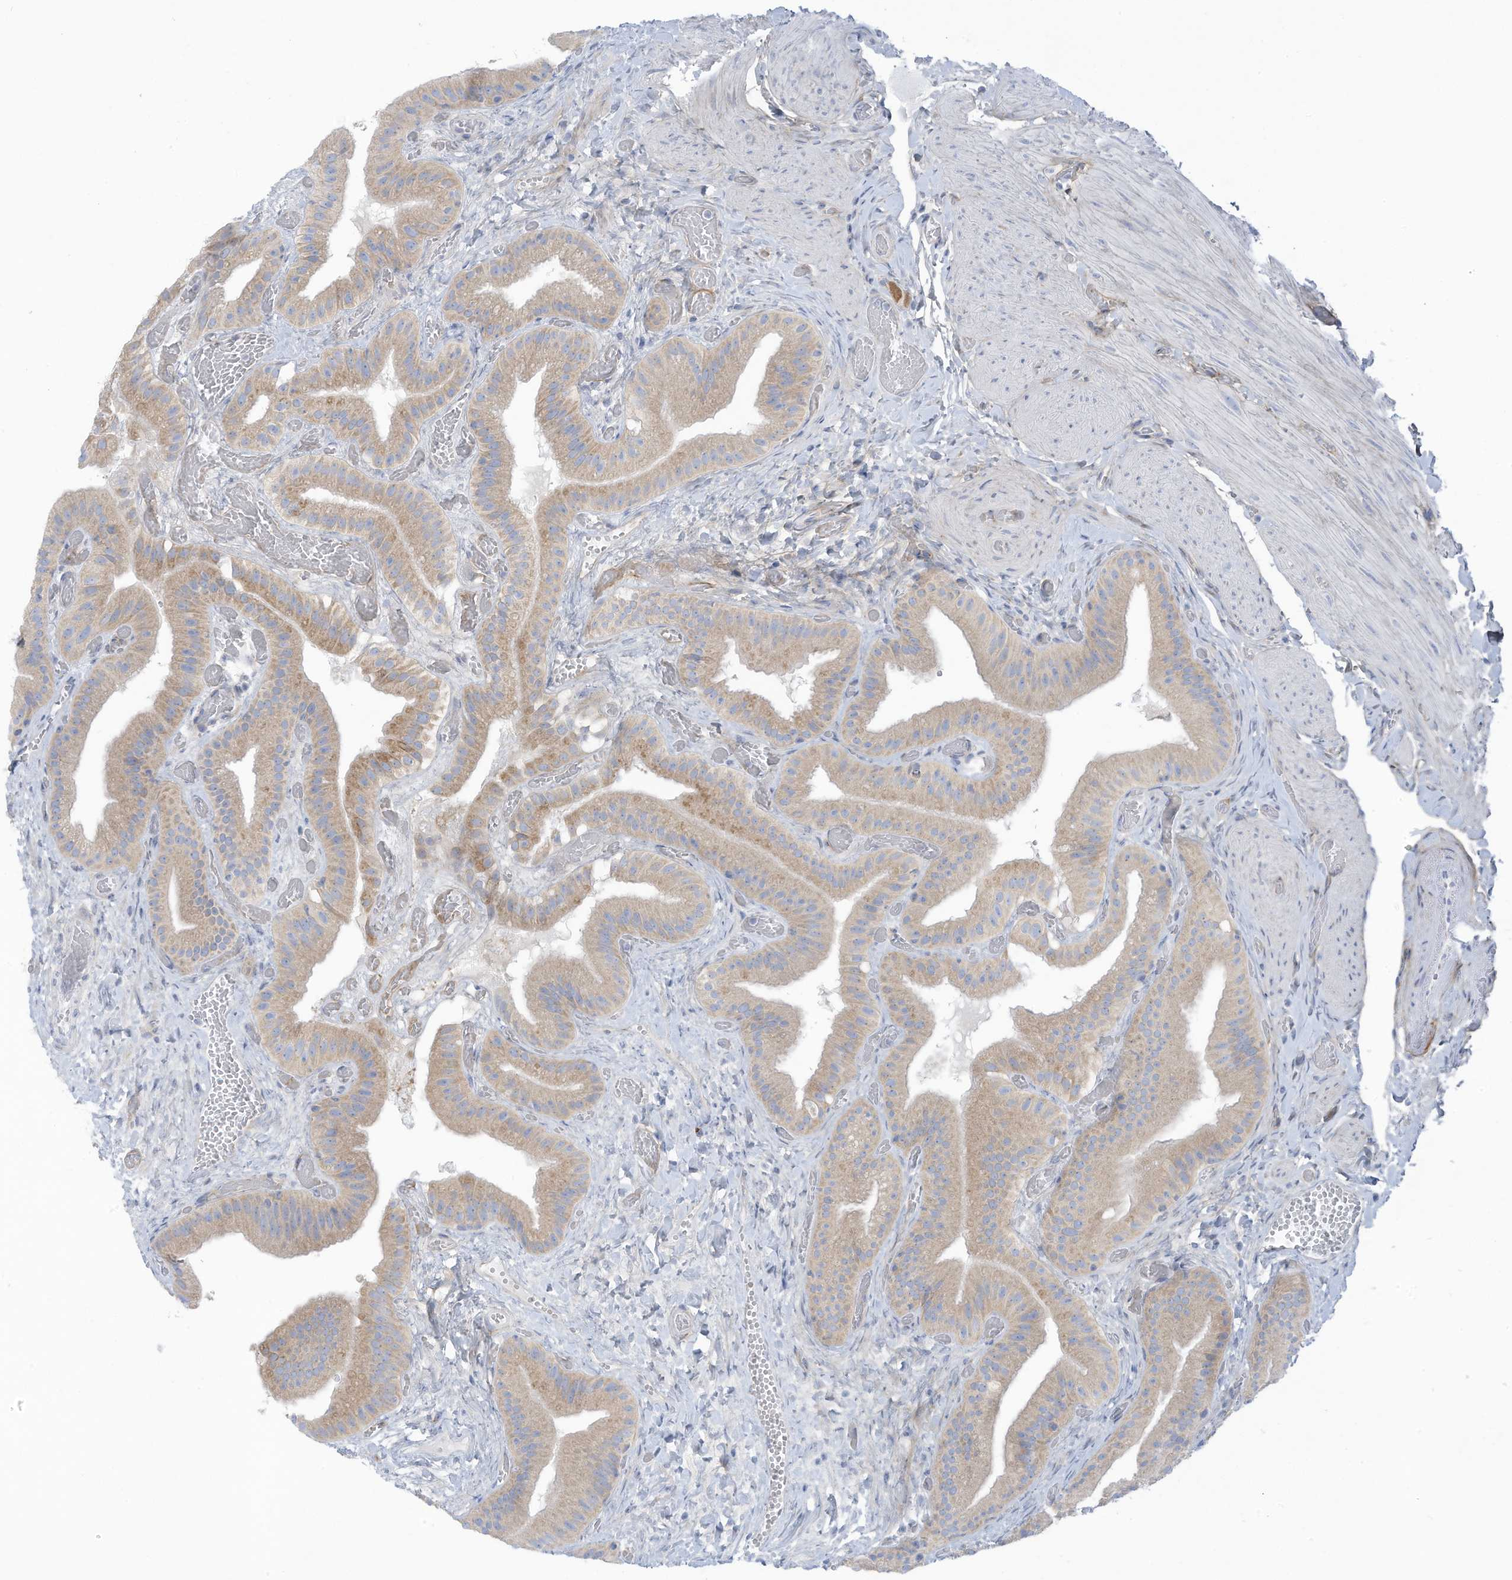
{"staining": {"intensity": "moderate", "quantity": ">75%", "location": "cytoplasmic/membranous"}, "tissue": "gallbladder", "cell_type": "Glandular cells", "image_type": "normal", "snomed": [{"axis": "morphology", "description": "Normal tissue, NOS"}, {"axis": "topography", "description": "Gallbladder"}], "caption": "Gallbladder stained for a protein (brown) displays moderate cytoplasmic/membranous positive expression in about >75% of glandular cells.", "gene": "TRMT2B", "patient": {"sex": "female", "age": 64}}